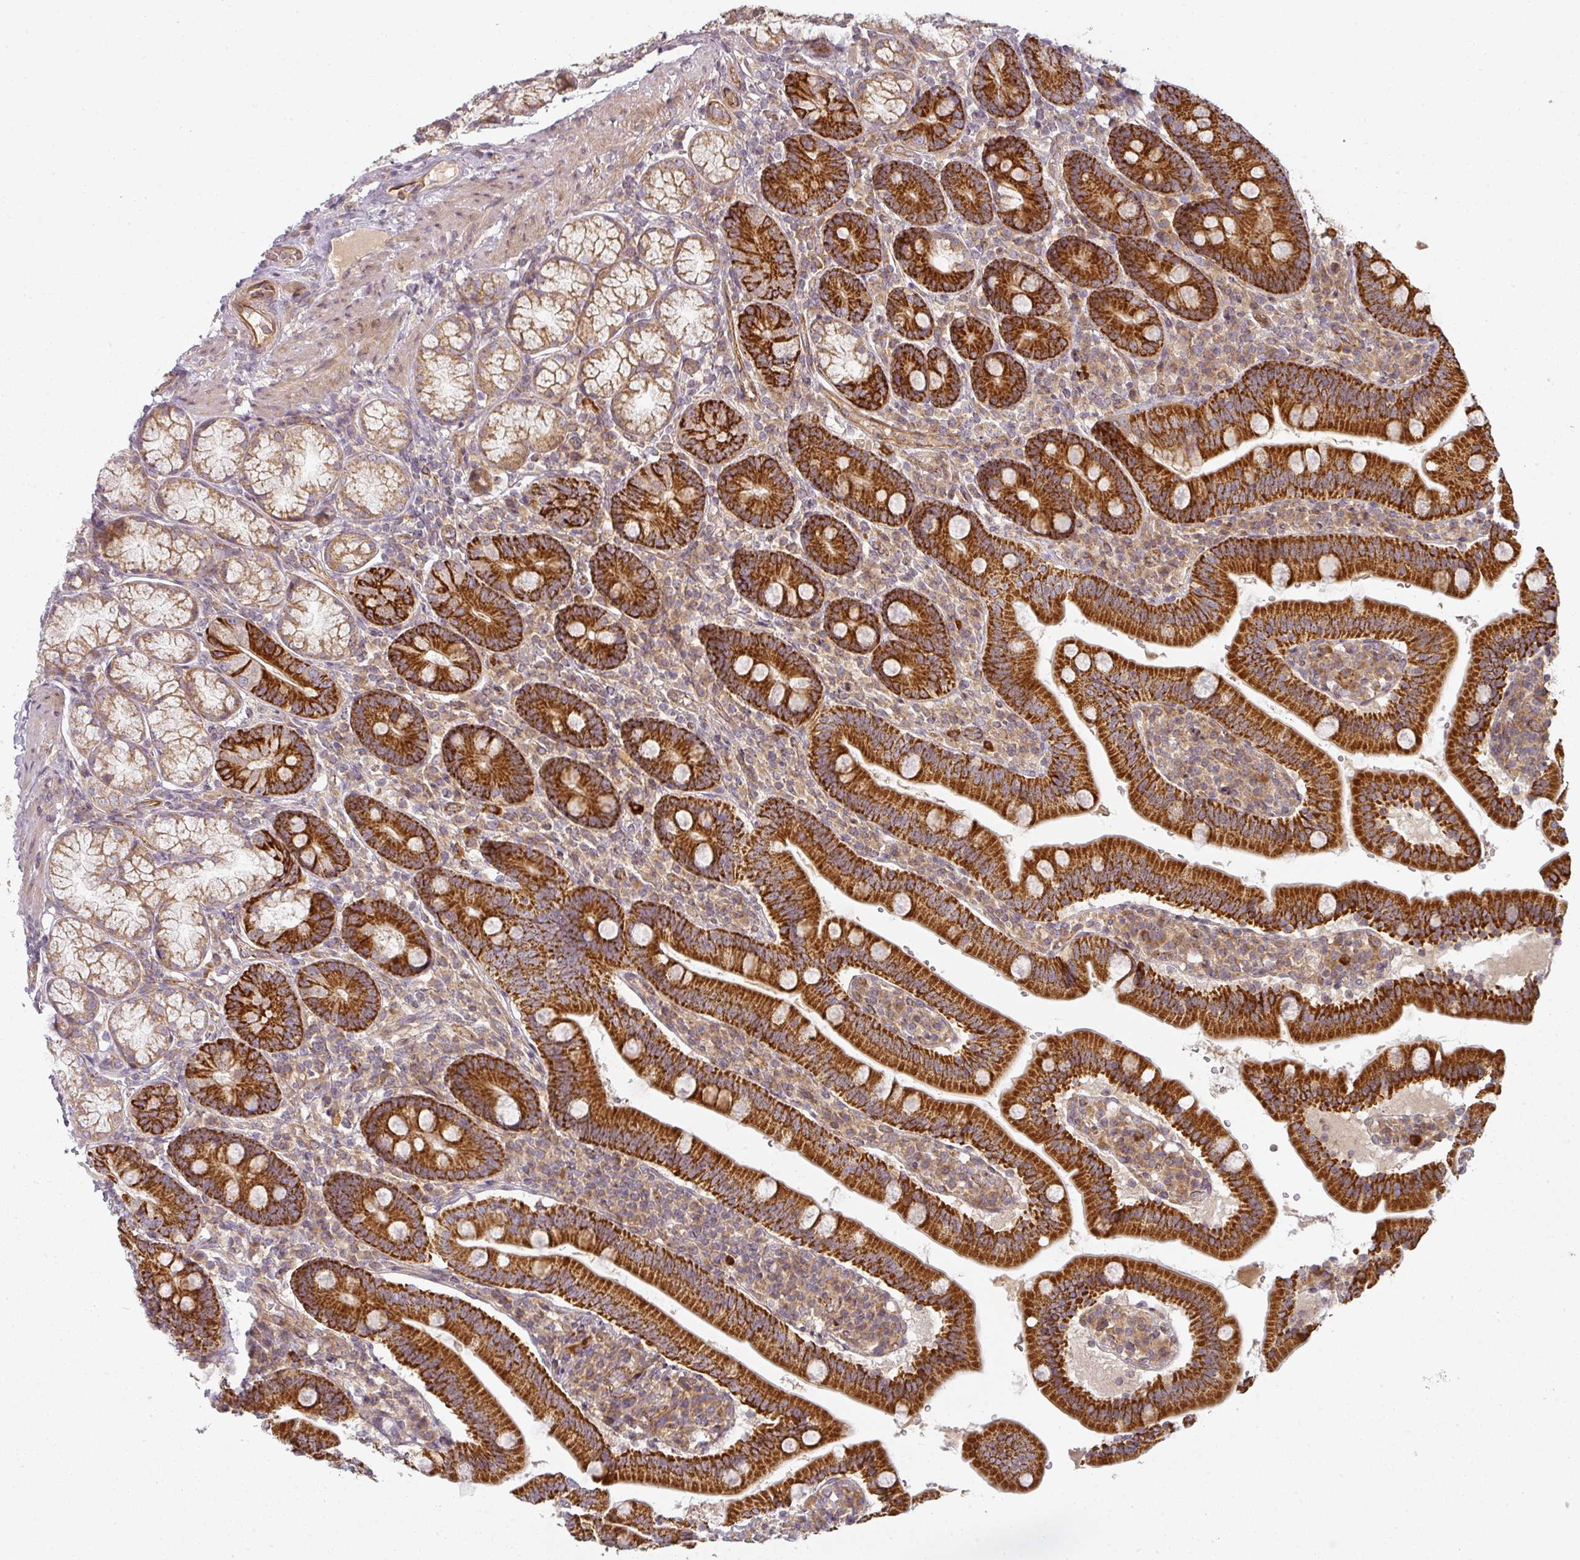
{"staining": {"intensity": "strong", "quantity": ">75%", "location": "cytoplasmic/membranous"}, "tissue": "duodenum", "cell_type": "Glandular cells", "image_type": "normal", "snomed": [{"axis": "morphology", "description": "Normal tissue, NOS"}, {"axis": "topography", "description": "Duodenum"}], "caption": "A histopathology image of duodenum stained for a protein demonstrates strong cytoplasmic/membranous brown staining in glandular cells.", "gene": "CNOT1", "patient": {"sex": "female", "age": 67}}